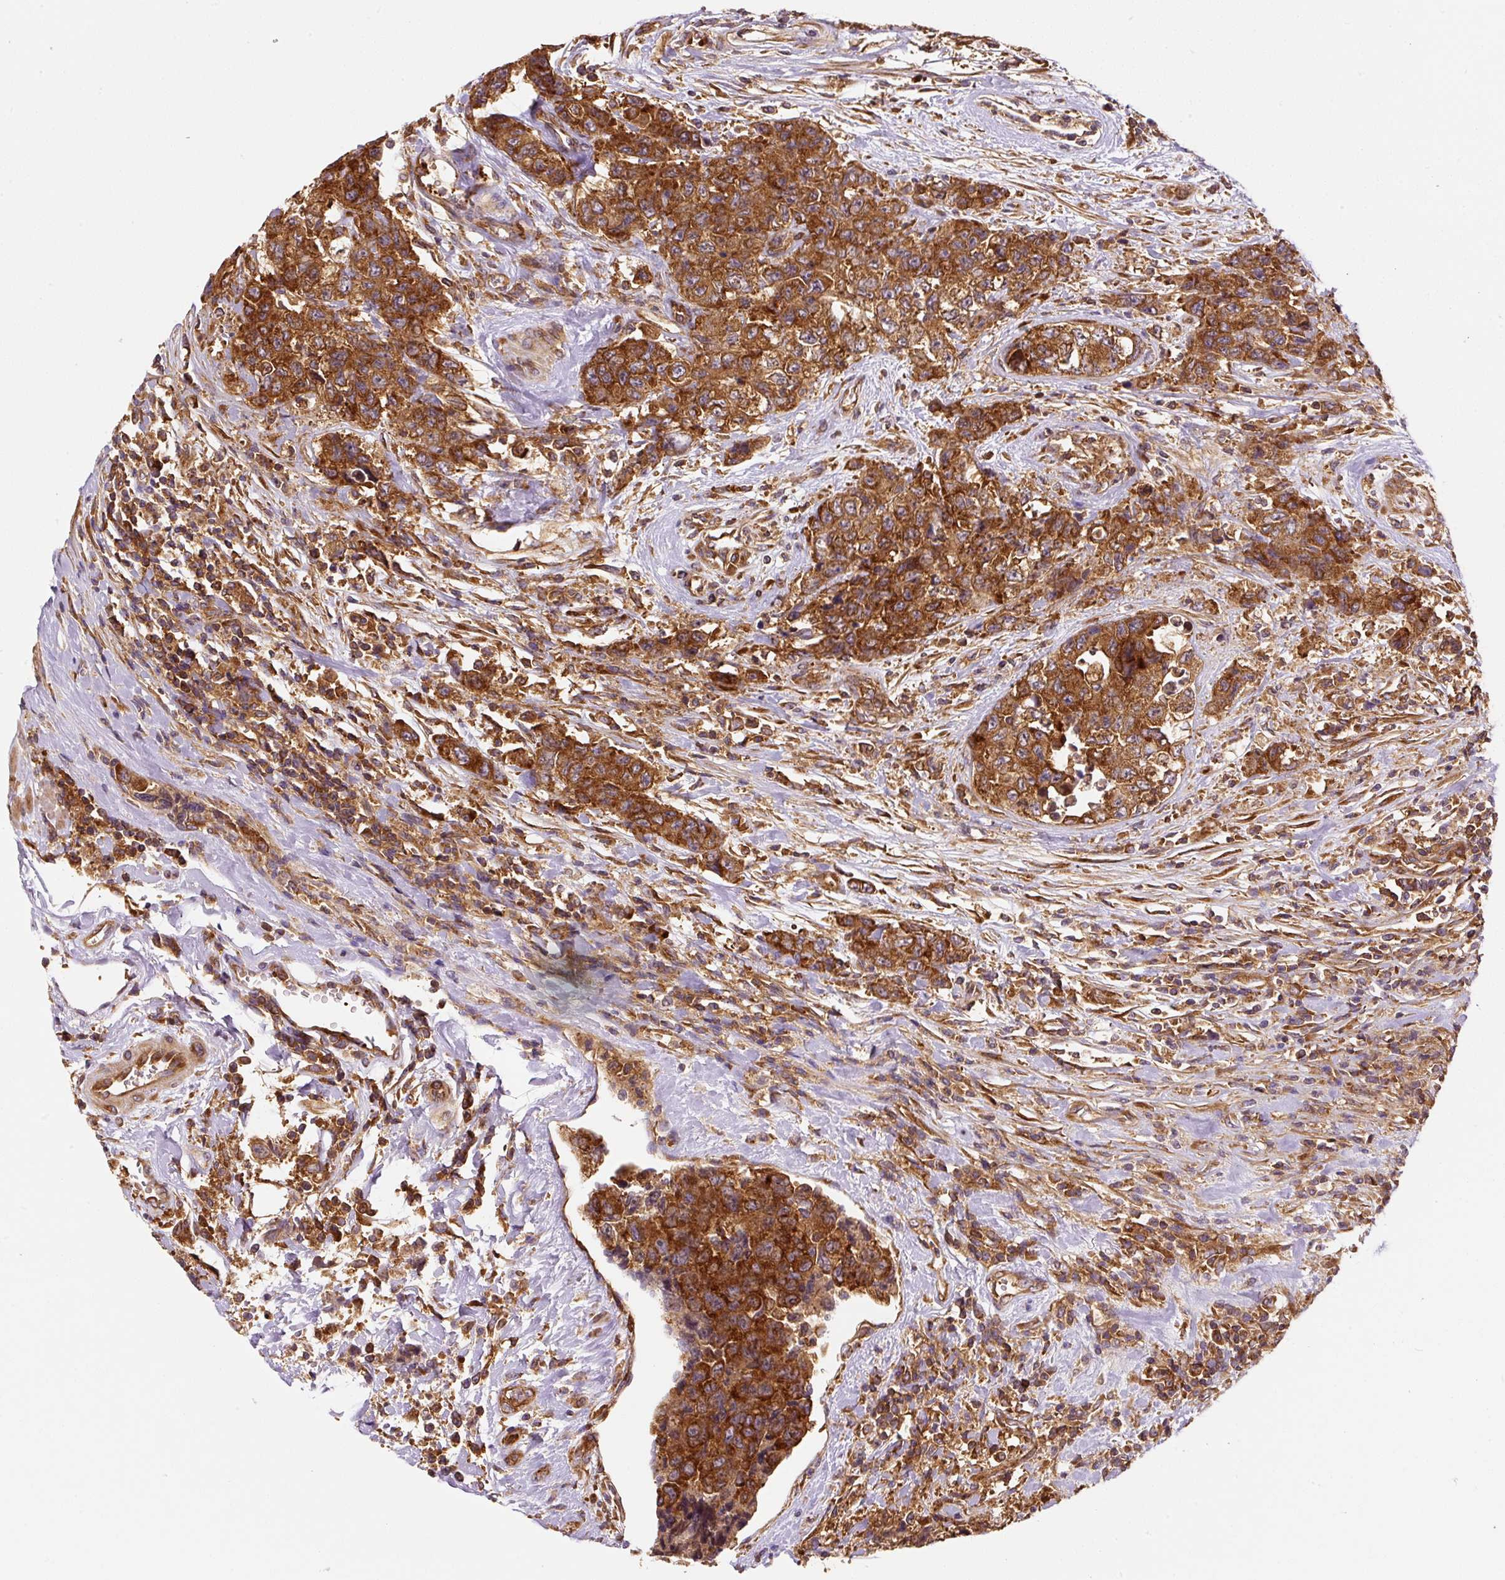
{"staining": {"intensity": "strong", "quantity": ">75%", "location": "cytoplasmic/membranous"}, "tissue": "urothelial cancer", "cell_type": "Tumor cells", "image_type": "cancer", "snomed": [{"axis": "morphology", "description": "Urothelial carcinoma, High grade"}, {"axis": "topography", "description": "Urinary bladder"}], "caption": "Immunohistochemistry (DAB (3,3'-diaminobenzidine)) staining of human high-grade urothelial carcinoma demonstrates strong cytoplasmic/membranous protein staining in about >75% of tumor cells.", "gene": "EIF2S2", "patient": {"sex": "female", "age": 78}}